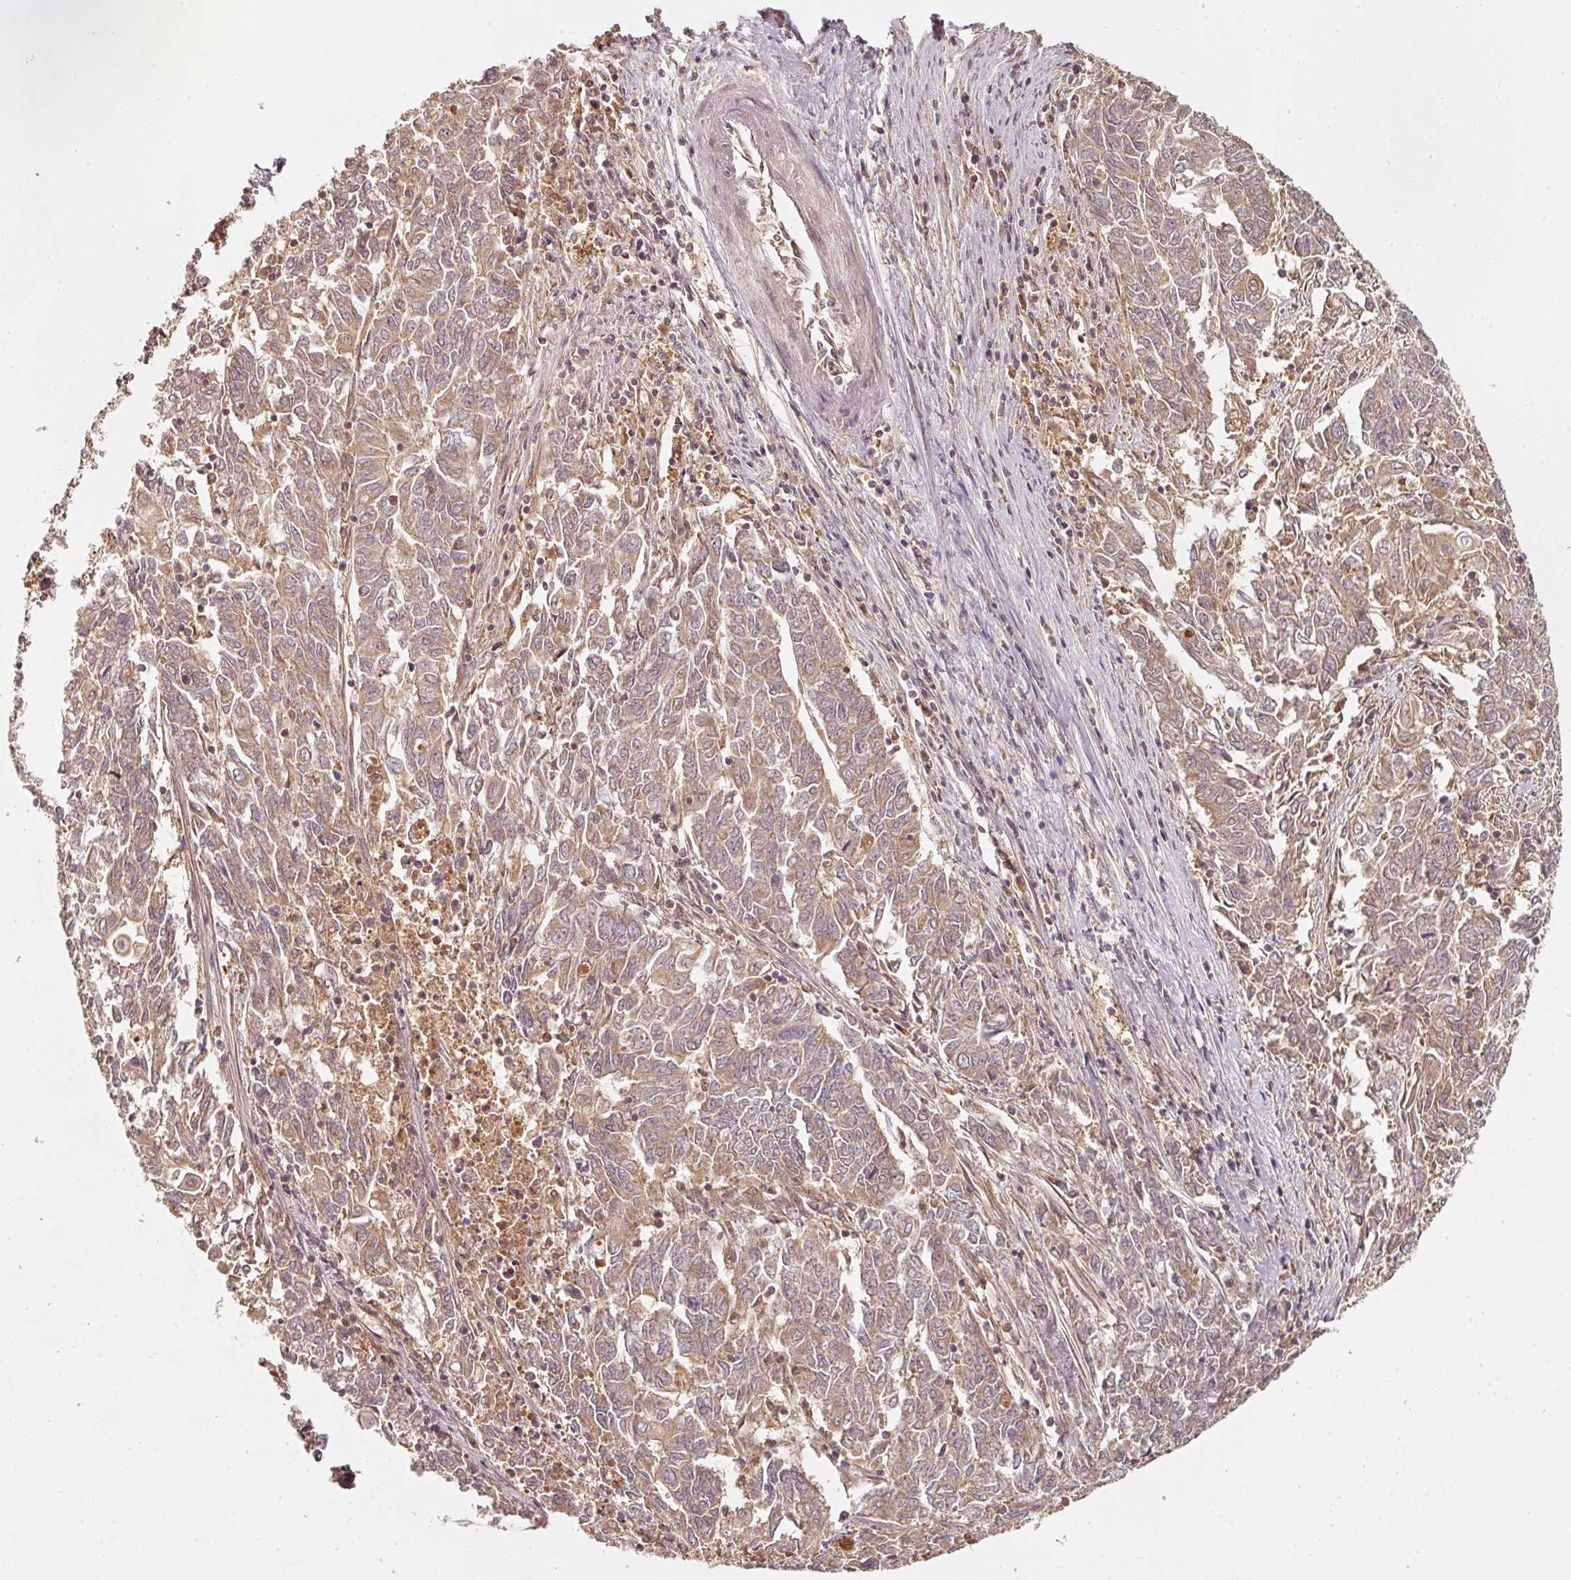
{"staining": {"intensity": "weak", "quantity": ">75%", "location": "cytoplasmic/membranous"}, "tissue": "endometrial cancer", "cell_type": "Tumor cells", "image_type": "cancer", "snomed": [{"axis": "morphology", "description": "Adenocarcinoma, NOS"}, {"axis": "topography", "description": "Endometrium"}], "caption": "An image of human endometrial adenocarcinoma stained for a protein demonstrates weak cytoplasmic/membranous brown staining in tumor cells.", "gene": "RRAS2", "patient": {"sex": "female", "age": 54}}